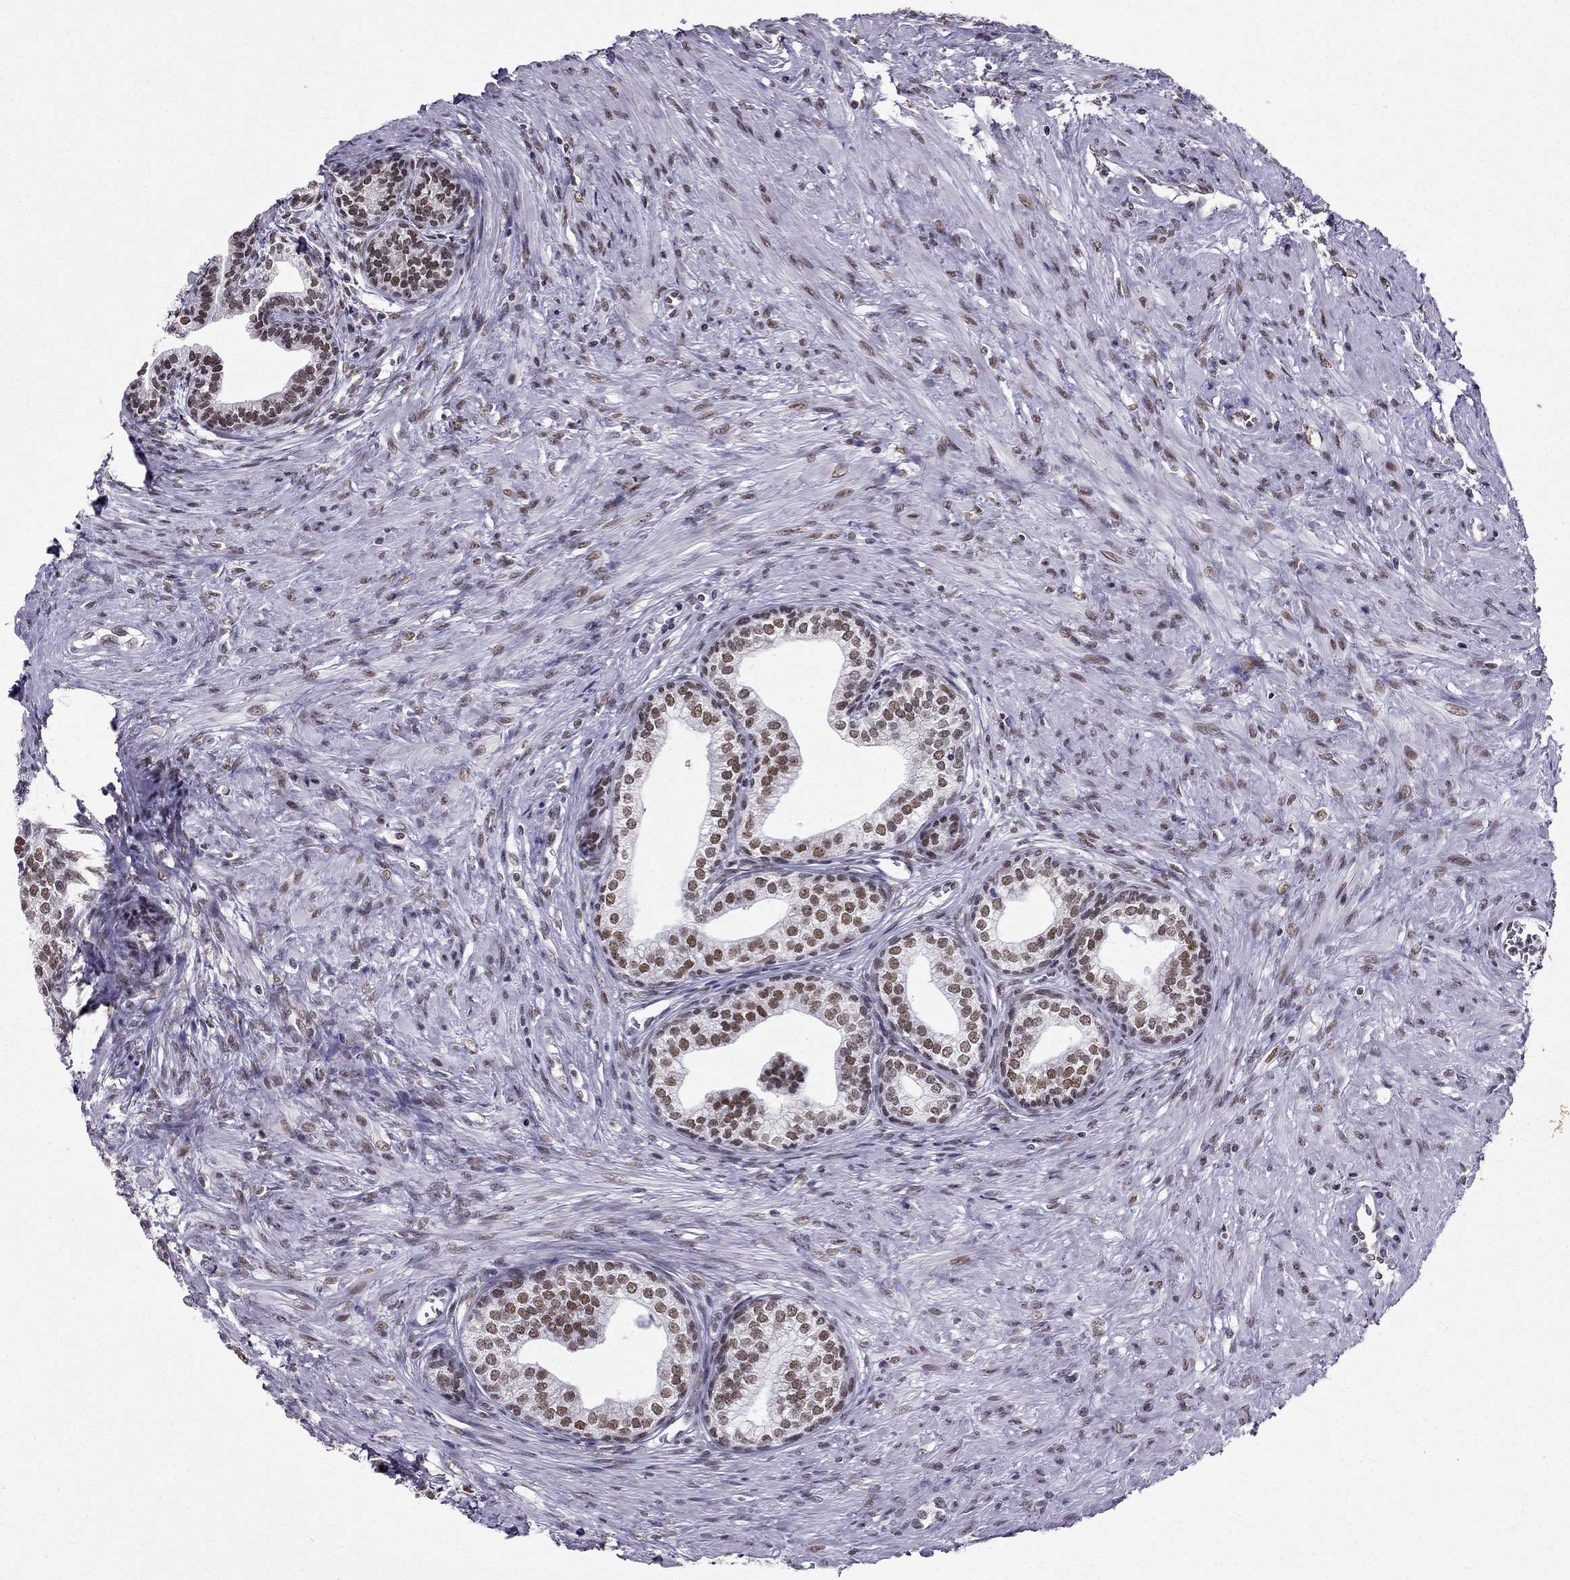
{"staining": {"intensity": "moderate", "quantity": ">75%", "location": "nuclear"}, "tissue": "prostate", "cell_type": "Glandular cells", "image_type": "normal", "snomed": [{"axis": "morphology", "description": "Normal tissue, NOS"}, {"axis": "topography", "description": "Prostate"}], "caption": "Immunohistochemical staining of normal human prostate demonstrates >75% levels of moderate nuclear protein positivity in about >75% of glandular cells. (DAB IHC with brightfield microscopy, high magnification).", "gene": "ZNF420", "patient": {"sex": "male", "age": 65}}